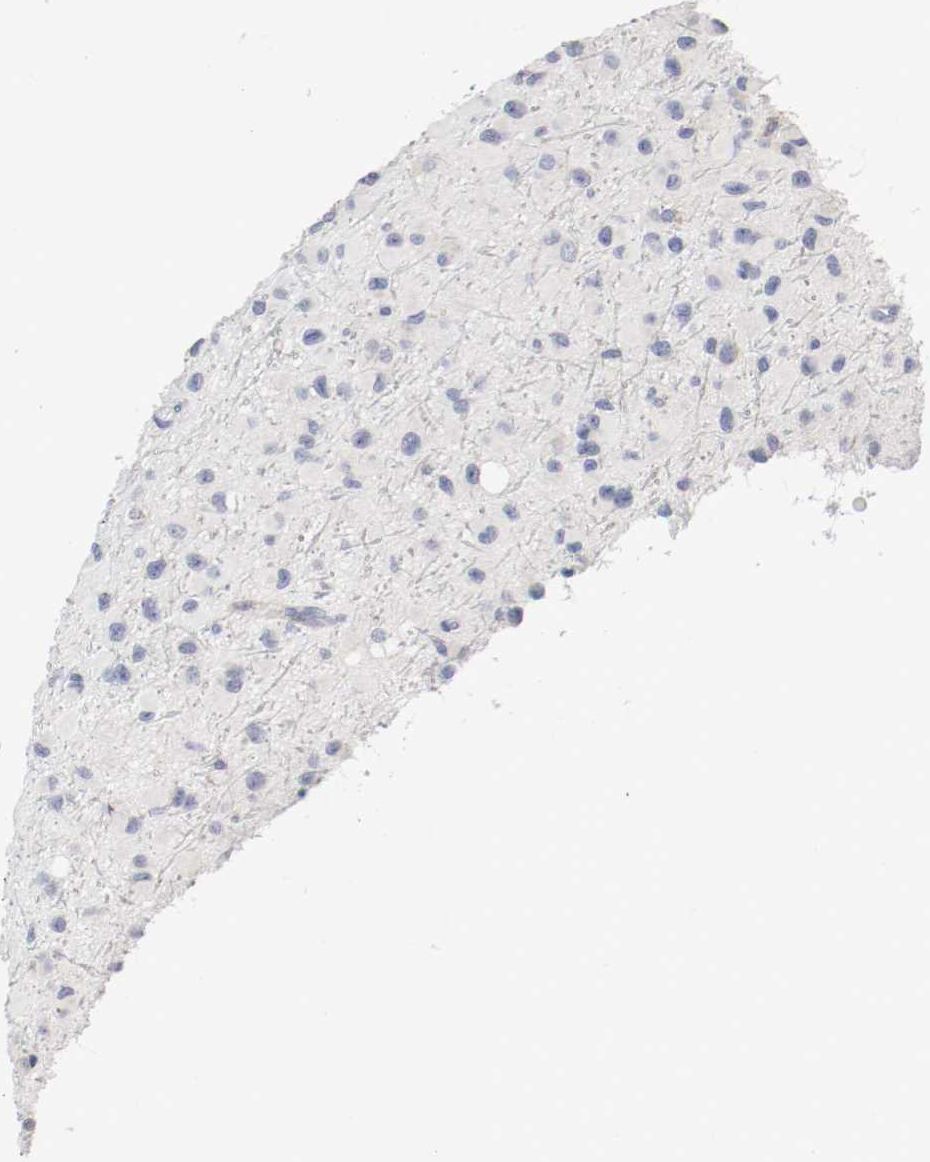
{"staining": {"intensity": "negative", "quantity": "none", "location": "none"}, "tissue": "glioma", "cell_type": "Tumor cells", "image_type": "cancer", "snomed": [{"axis": "morphology", "description": "Glioma, malignant, Low grade"}, {"axis": "topography", "description": "Brain"}], "caption": "A histopathology image of human malignant glioma (low-grade) is negative for staining in tumor cells.", "gene": "FGFBP1", "patient": {"sex": "male", "age": 42}}